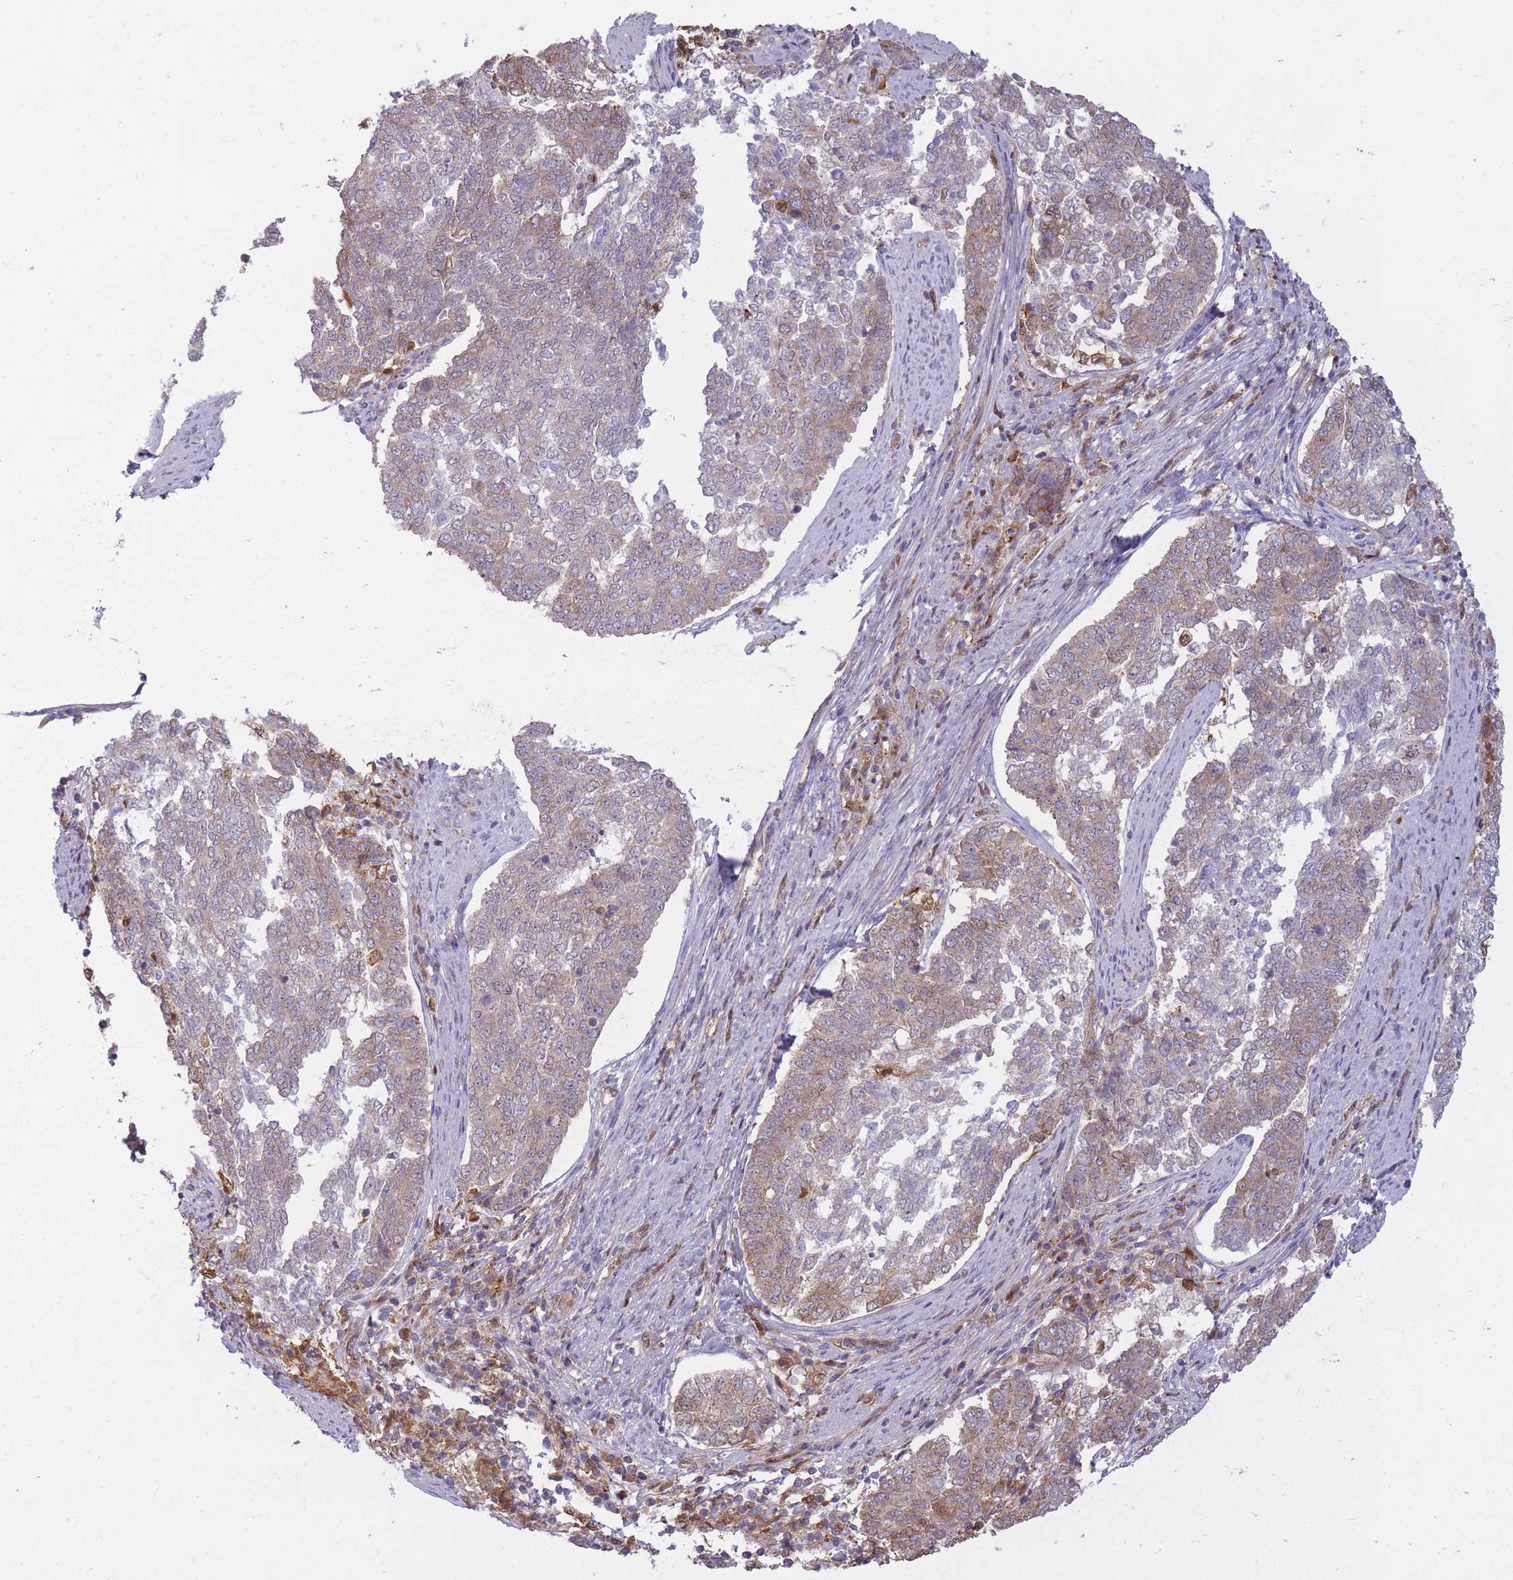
{"staining": {"intensity": "weak", "quantity": "25%-75%", "location": "cytoplasmic/membranous"}, "tissue": "endometrial cancer", "cell_type": "Tumor cells", "image_type": "cancer", "snomed": [{"axis": "morphology", "description": "Adenocarcinoma, NOS"}, {"axis": "topography", "description": "Endometrium"}], "caption": "This is a micrograph of immunohistochemistry staining of endometrial adenocarcinoma, which shows weak staining in the cytoplasmic/membranous of tumor cells.", "gene": "LGALS9", "patient": {"sex": "female", "age": 80}}